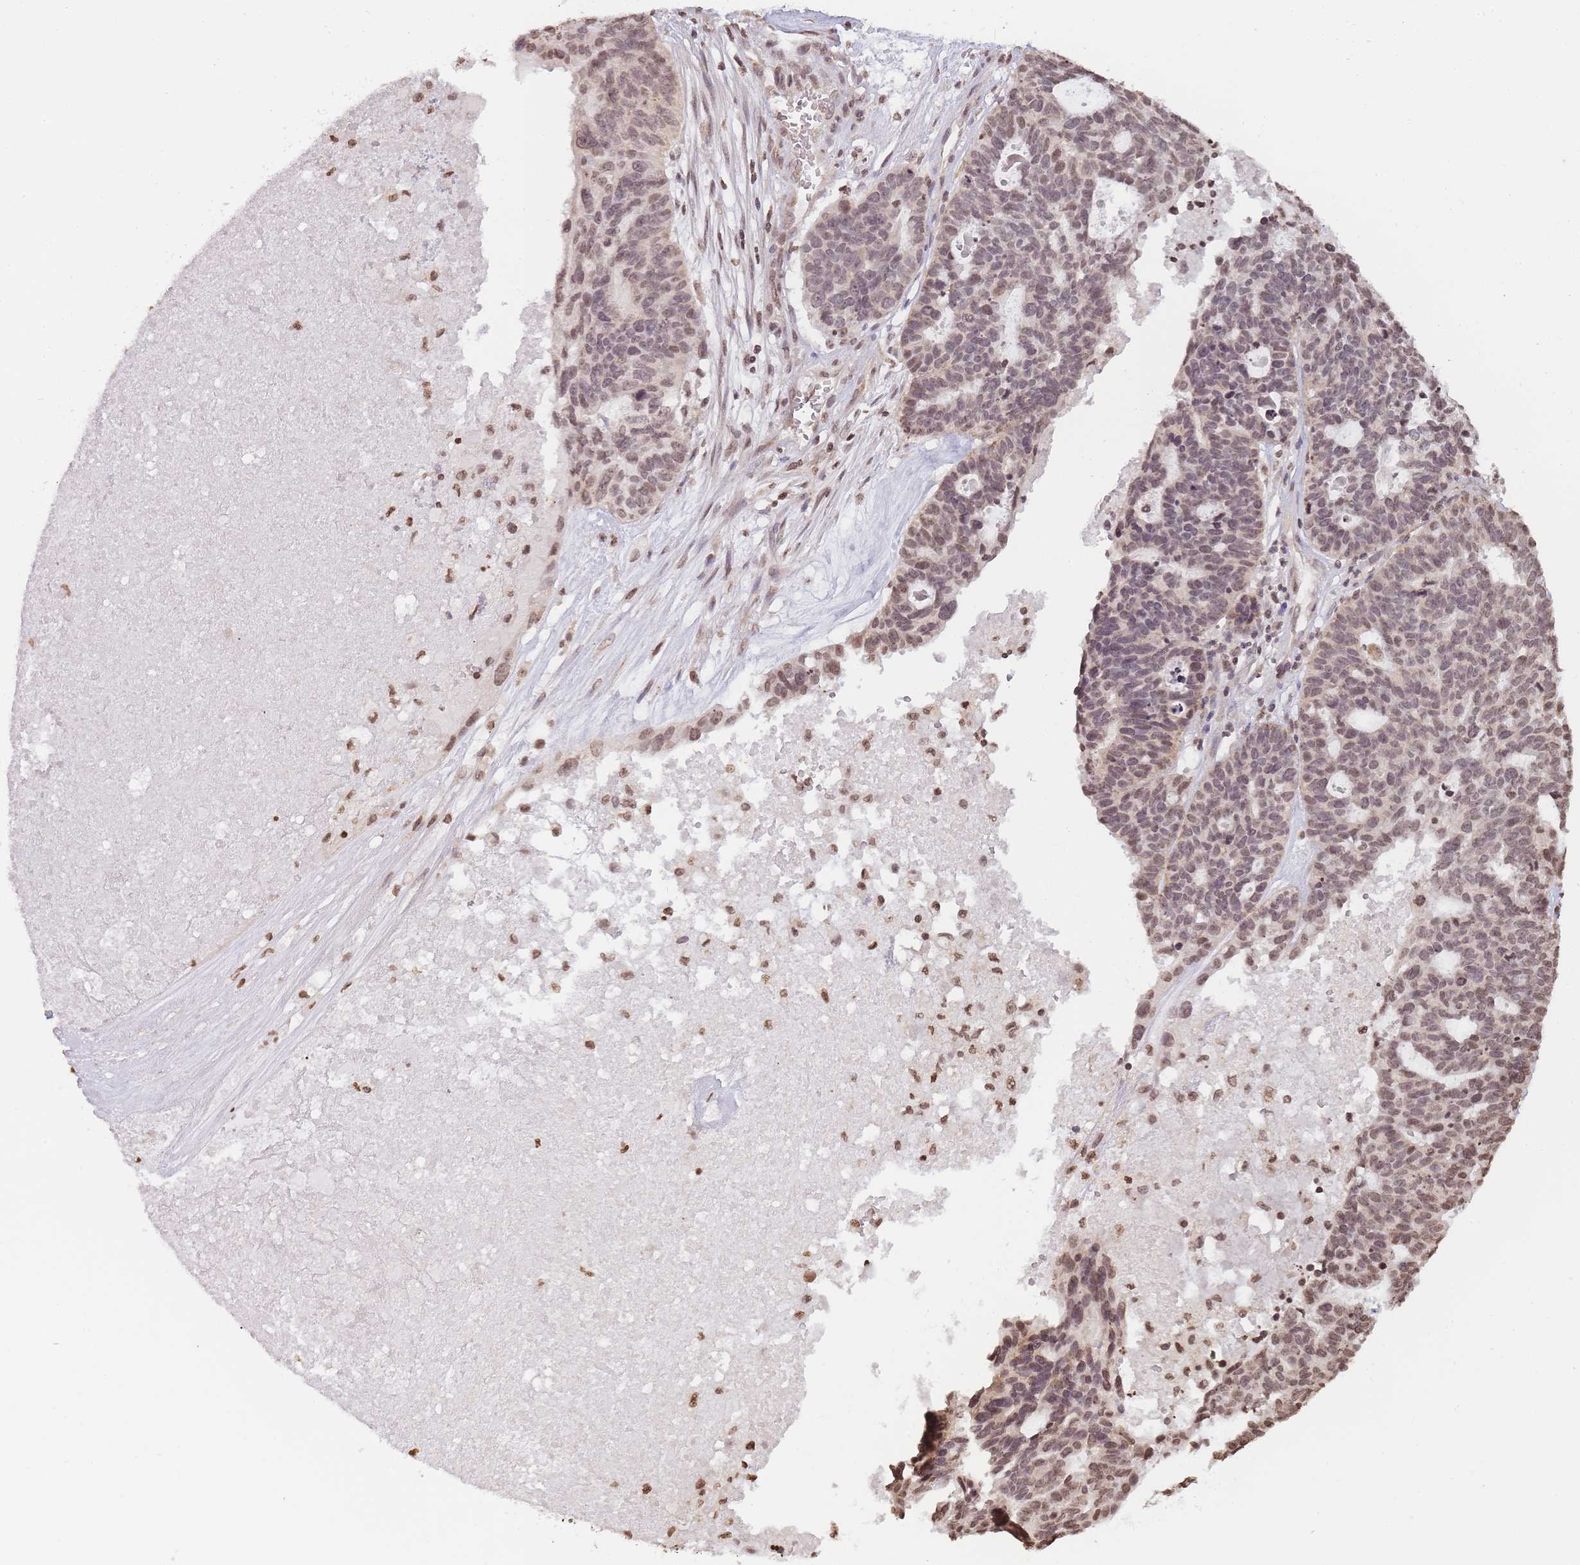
{"staining": {"intensity": "moderate", "quantity": "25%-75%", "location": "nuclear"}, "tissue": "ovarian cancer", "cell_type": "Tumor cells", "image_type": "cancer", "snomed": [{"axis": "morphology", "description": "Cystadenocarcinoma, serous, NOS"}, {"axis": "topography", "description": "Ovary"}], "caption": "This is an image of IHC staining of serous cystadenocarcinoma (ovarian), which shows moderate expression in the nuclear of tumor cells.", "gene": "WWTR1", "patient": {"sex": "female", "age": 59}}